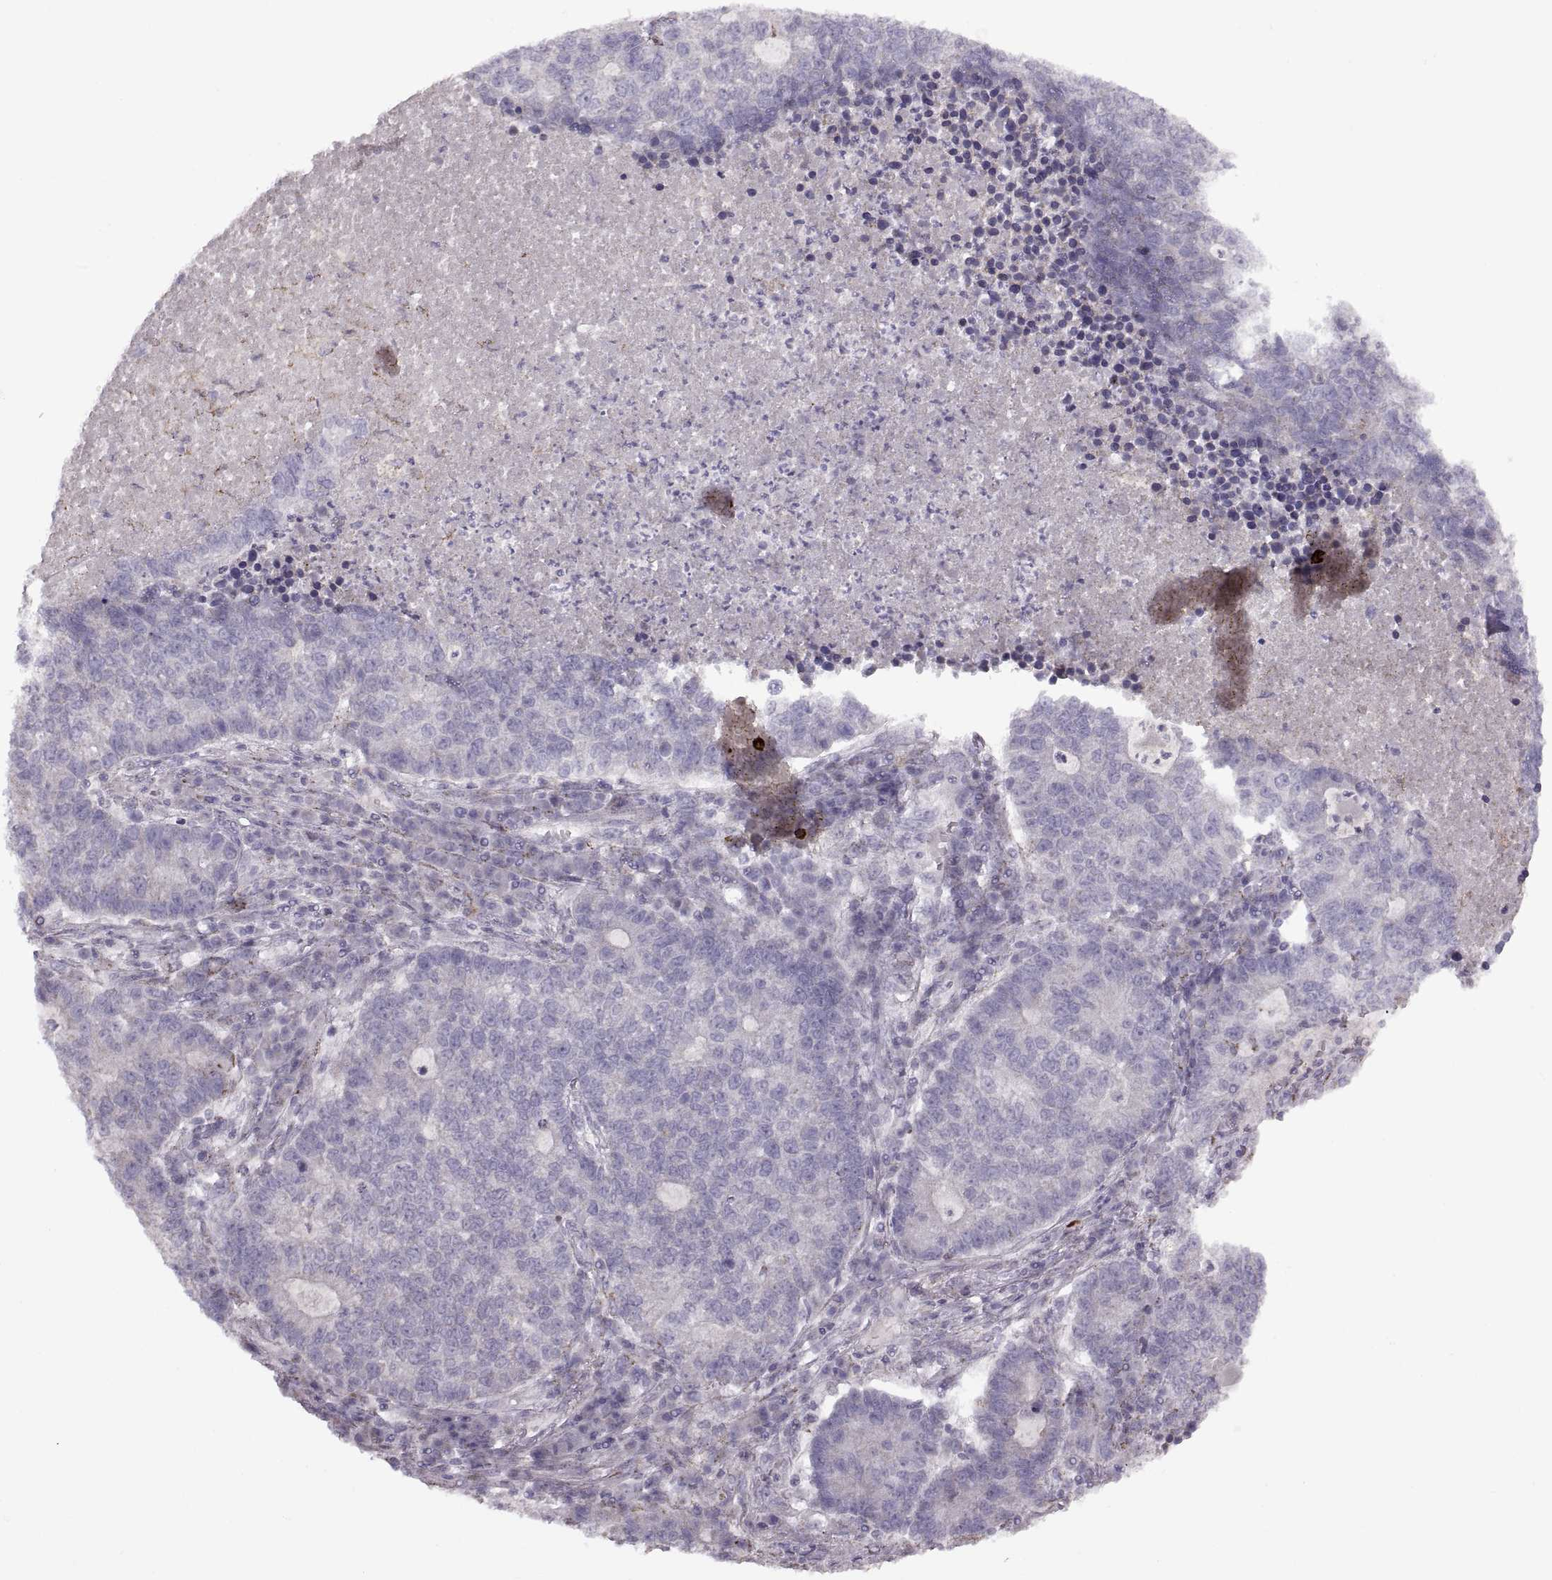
{"staining": {"intensity": "negative", "quantity": "none", "location": "none"}, "tissue": "lung cancer", "cell_type": "Tumor cells", "image_type": "cancer", "snomed": [{"axis": "morphology", "description": "Adenocarcinoma, NOS"}, {"axis": "topography", "description": "Lung"}], "caption": "Tumor cells are negative for brown protein staining in lung cancer (adenocarcinoma).", "gene": "PIERCE1", "patient": {"sex": "male", "age": 57}}